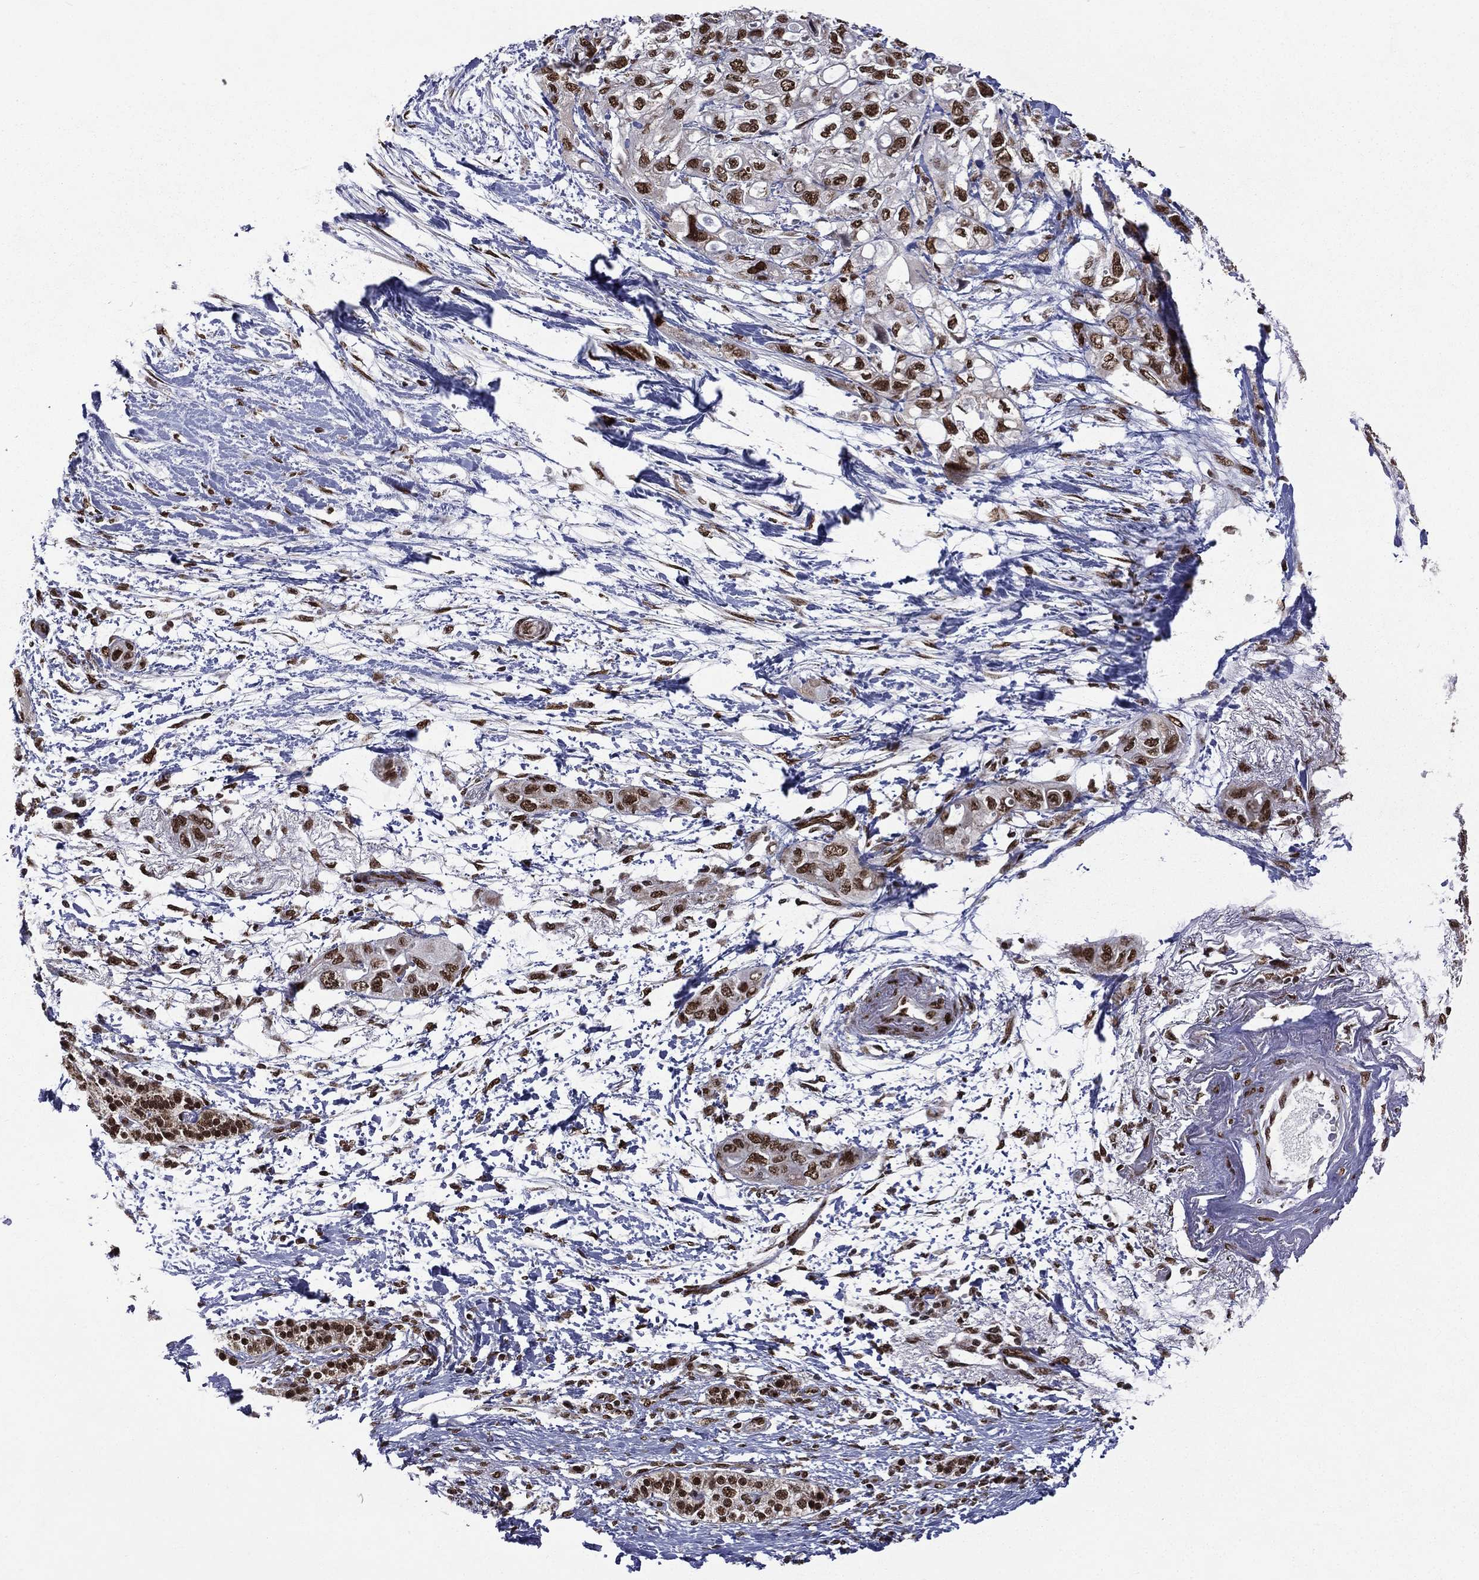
{"staining": {"intensity": "strong", "quantity": ">75%", "location": "nuclear"}, "tissue": "pancreatic cancer", "cell_type": "Tumor cells", "image_type": "cancer", "snomed": [{"axis": "morphology", "description": "Adenocarcinoma, NOS"}, {"axis": "topography", "description": "Pancreas"}], "caption": "A high-resolution image shows IHC staining of pancreatic cancer (adenocarcinoma), which demonstrates strong nuclear staining in about >75% of tumor cells.", "gene": "C5orf24", "patient": {"sex": "female", "age": 72}}